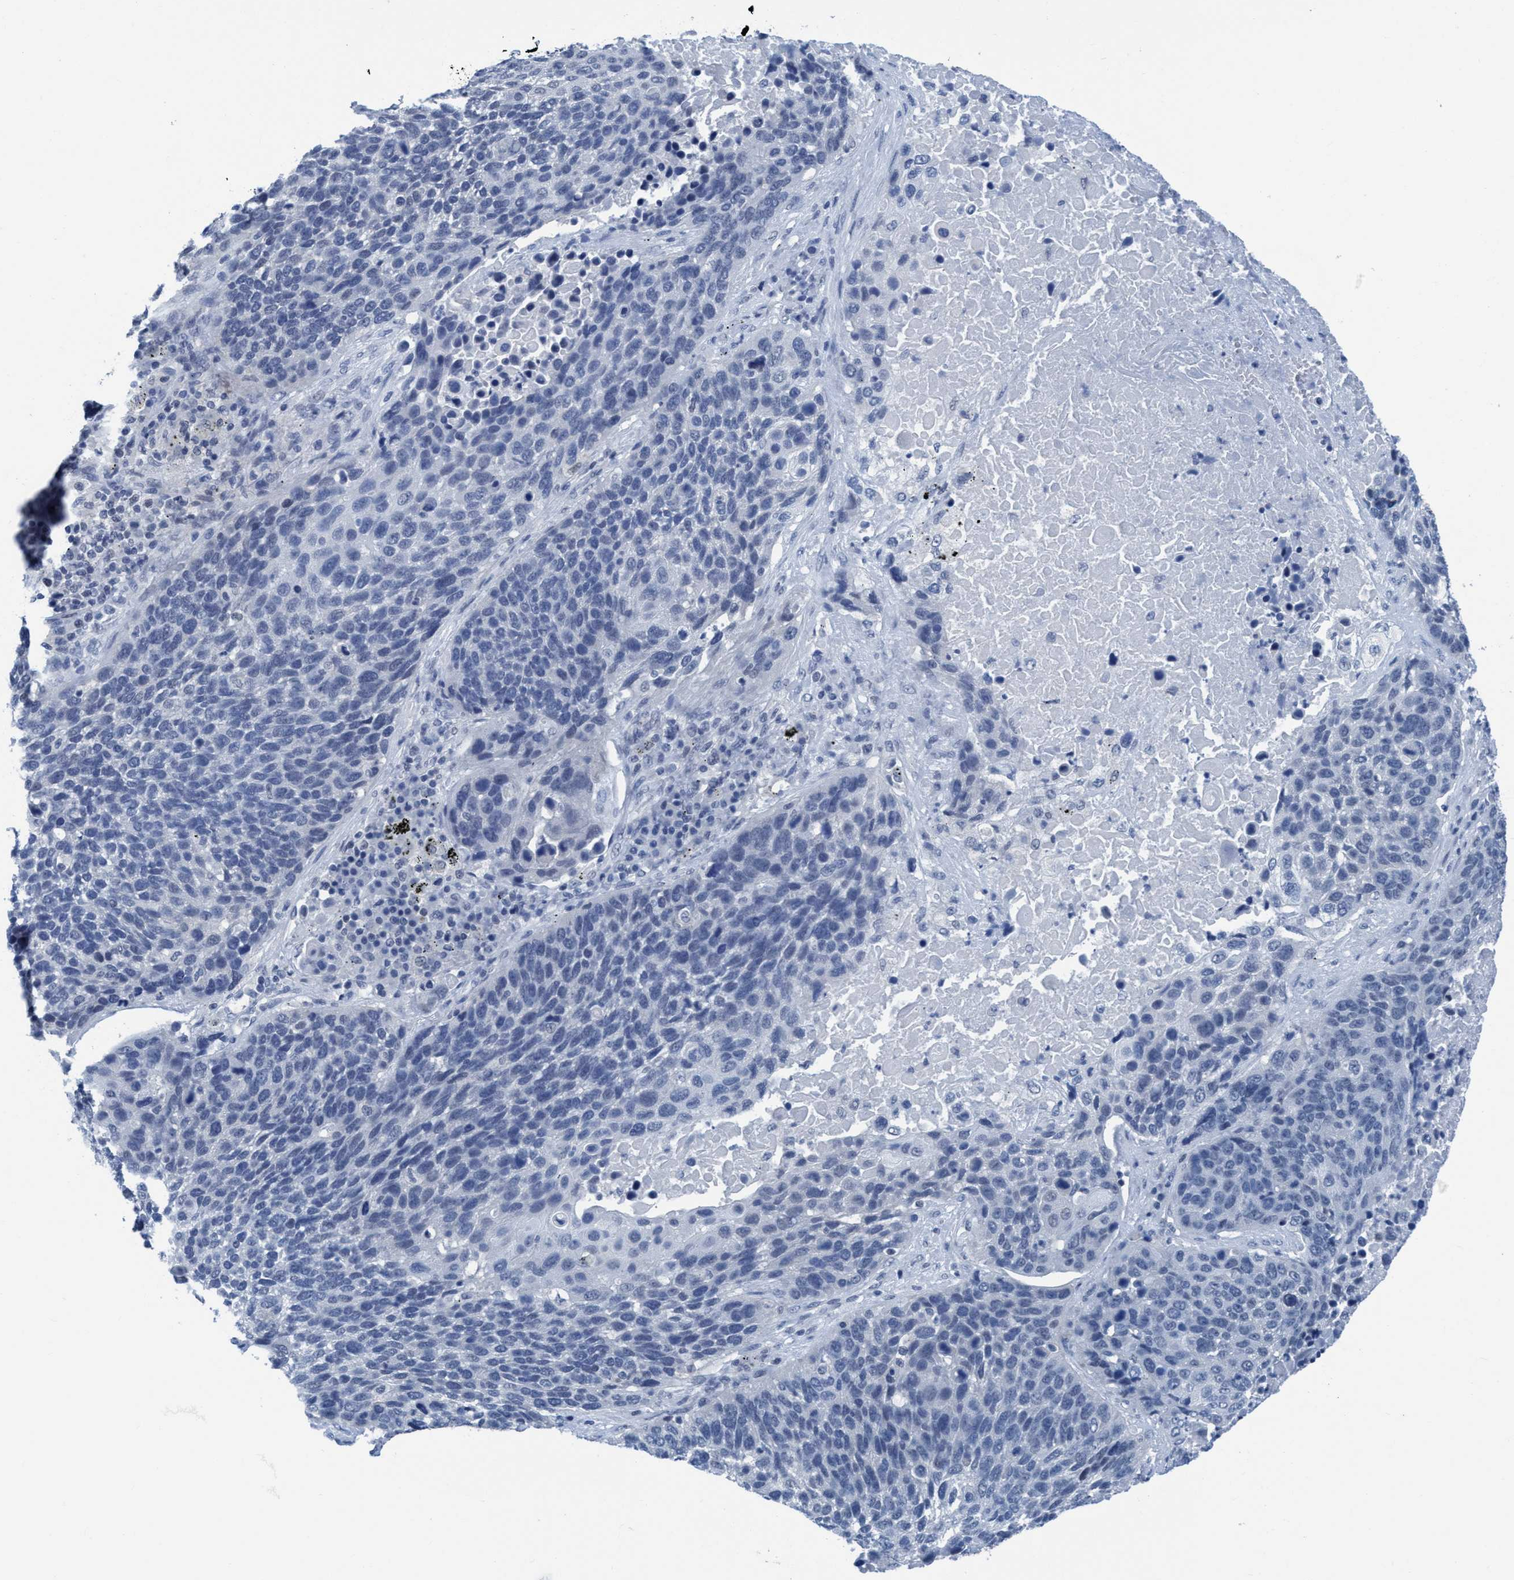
{"staining": {"intensity": "negative", "quantity": "none", "location": "none"}, "tissue": "lung cancer", "cell_type": "Tumor cells", "image_type": "cancer", "snomed": [{"axis": "morphology", "description": "Squamous cell carcinoma, NOS"}, {"axis": "topography", "description": "Lung"}], "caption": "DAB immunohistochemical staining of lung cancer shows no significant positivity in tumor cells.", "gene": "DNAI1", "patient": {"sex": "male", "age": 66}}